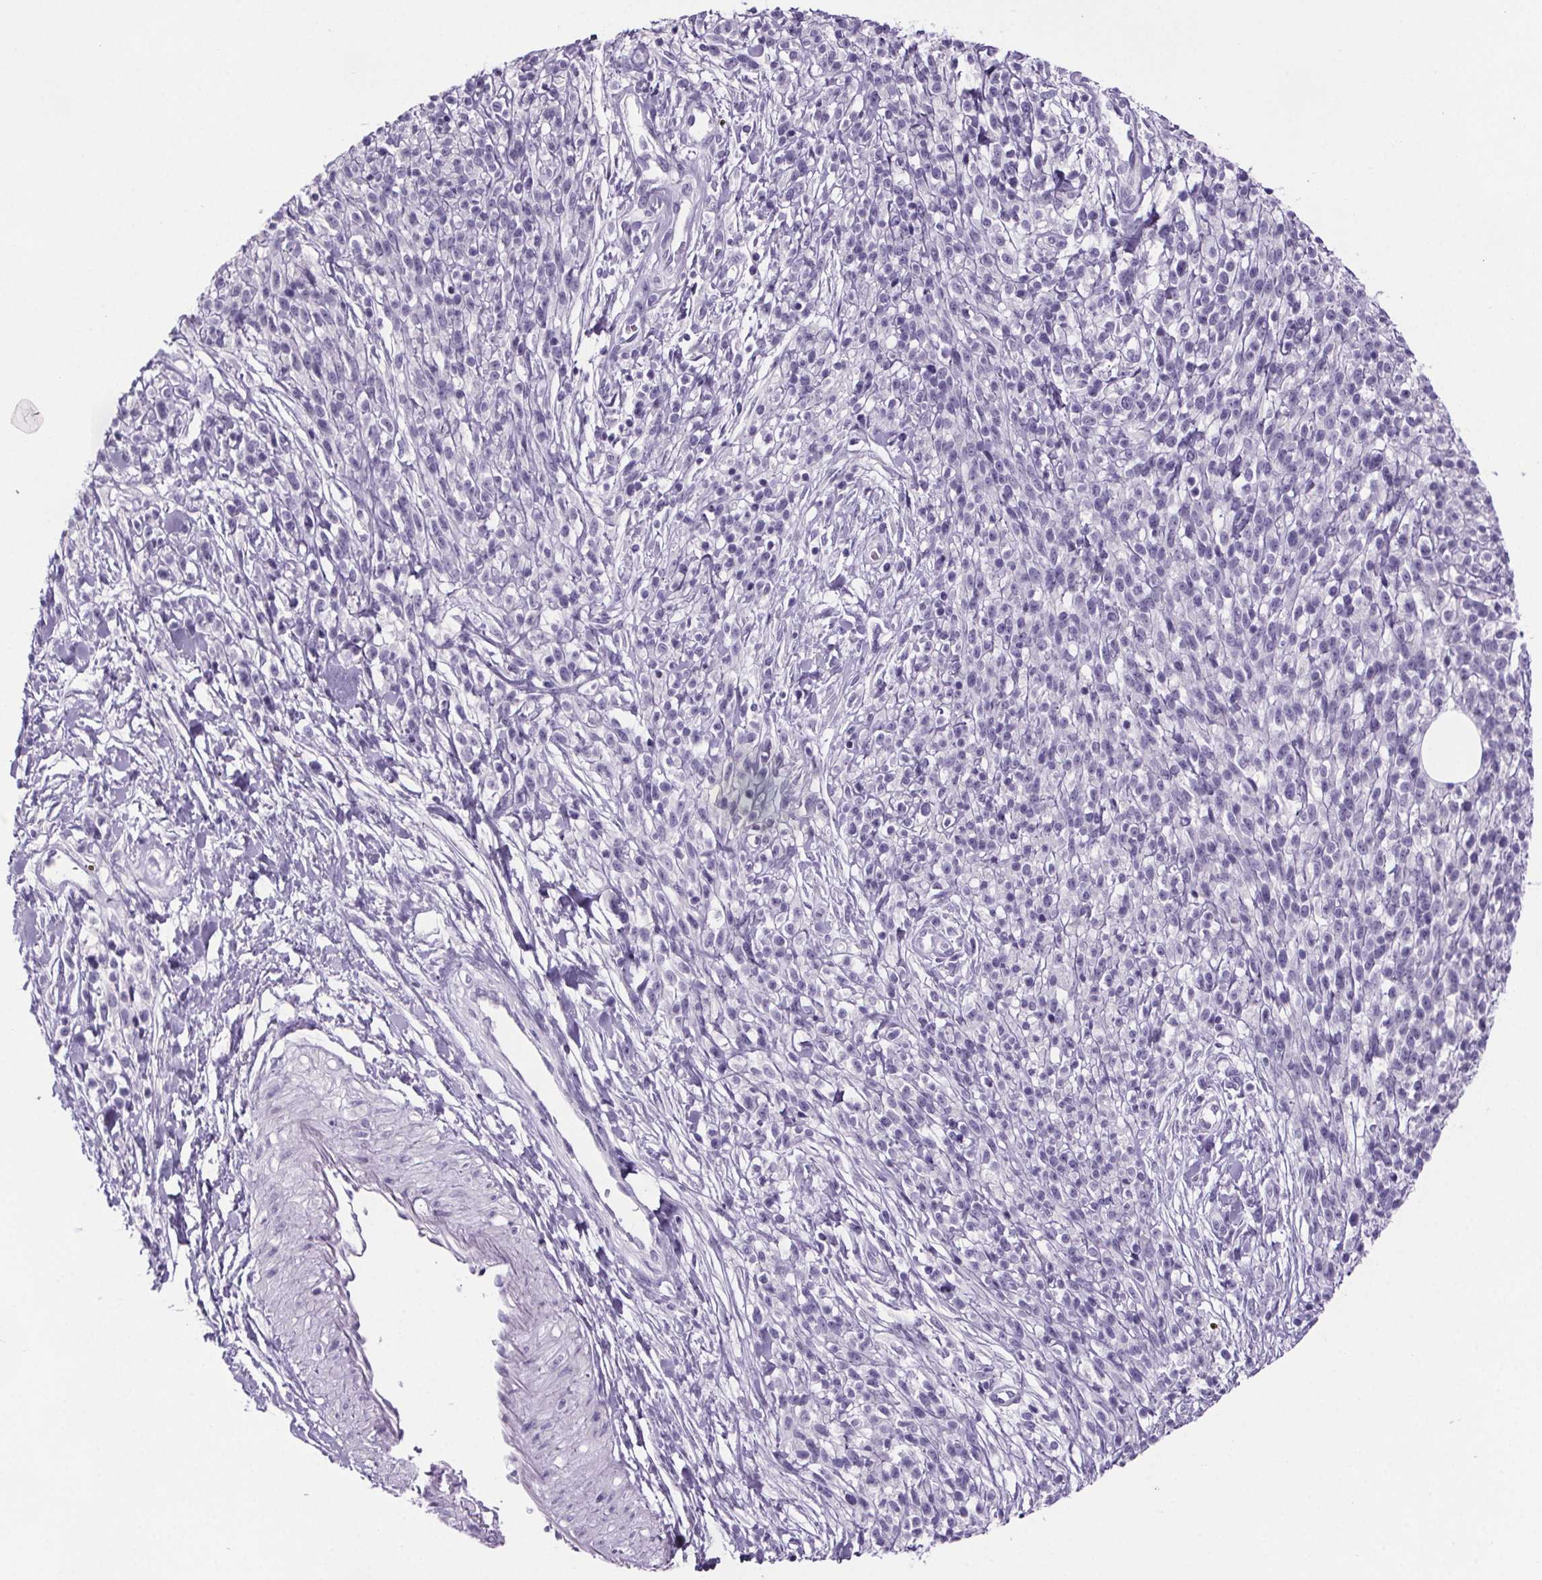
{"staining": {"intensity": "negative", "quantity": "none", "location": "none"}, "tissue": "melanoma", "cell_type": "Tumor cells", "image_type": "cancer", "snomed": [{"axis": "morphology", "description": "Malignant melanoma, NOS"}, {"axis": "topography", "description": "Skin"}, {"axis": "topography", "description": "Skin of trunk"}], "caption": "The immunohistochemistry (IHC) image has no significant expression in tumor cells of melanoma tissue.", "gene": "CUBN", "patient": {"sex": "male", "age": 74}}